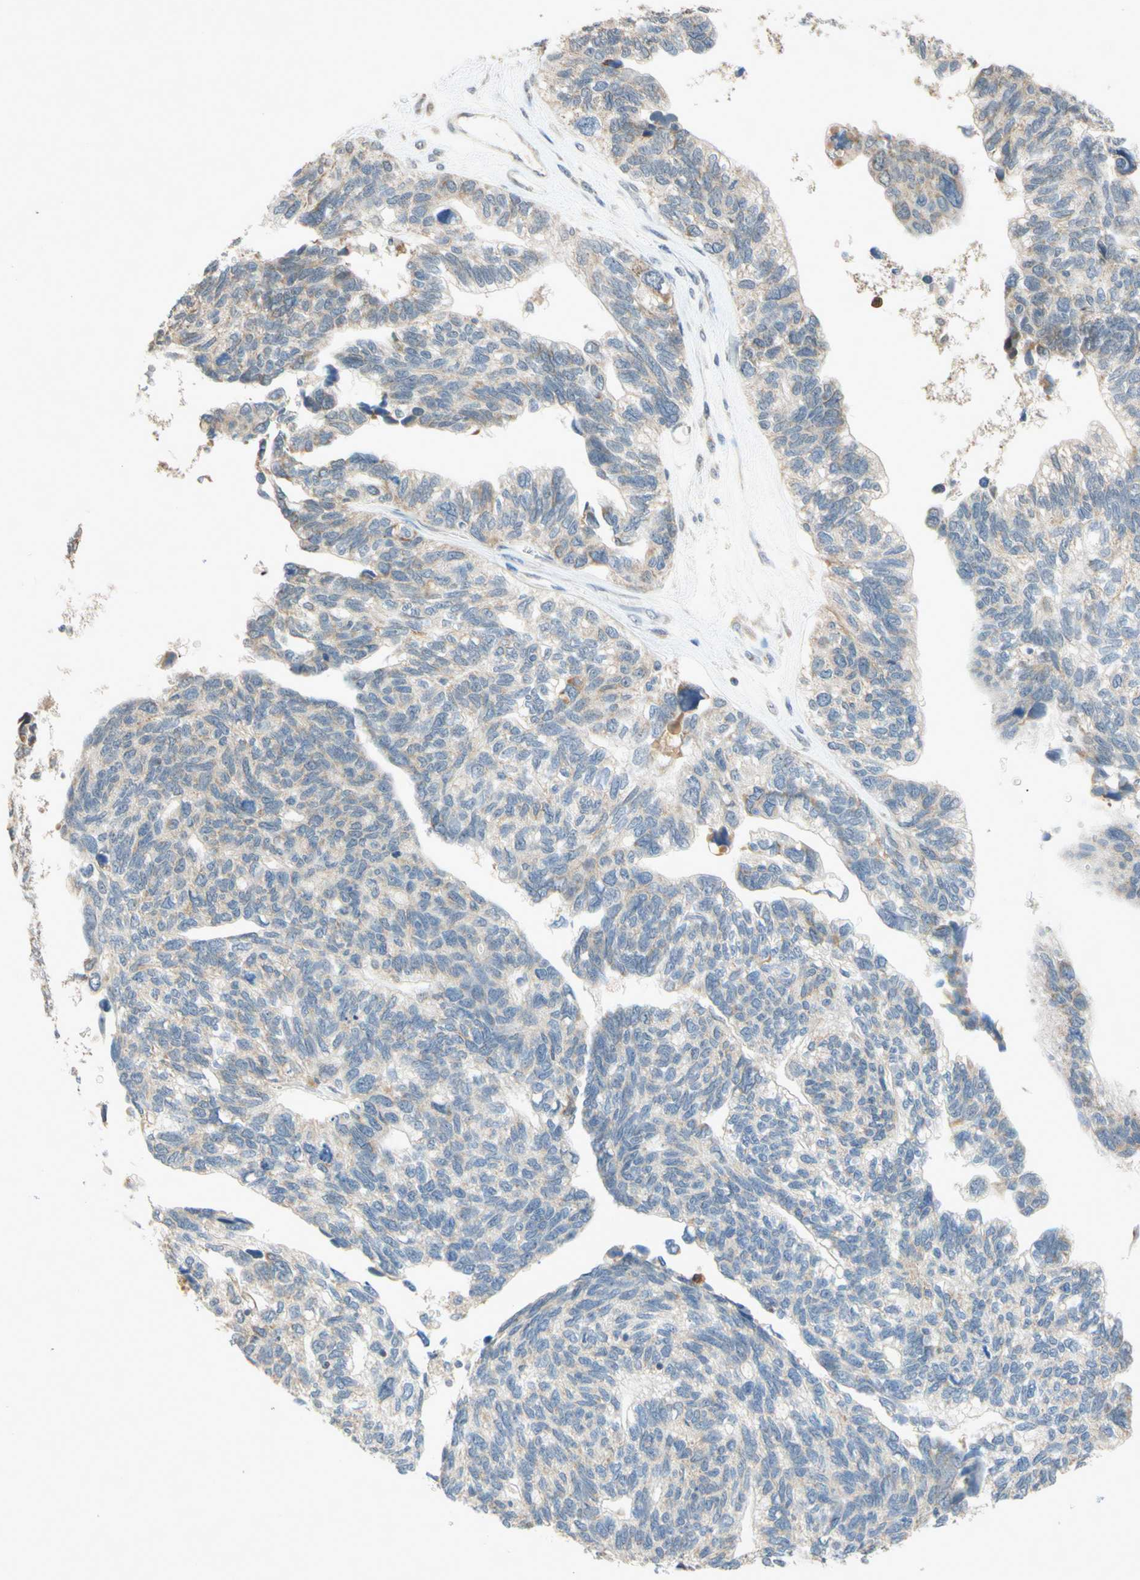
{"staining": {"intensity": "weak", "quantity": "25%-75%", "location": "cytoplasmic/membranous"}, "tissue": "ovarian cancer", "cell_type": "Tumor cells", "image_type": "cancer", "snomed": [{"axis": "morphology", "description": "Cystadenocarcinoma, serous, NOS"}, {"axis": "topography", "description": "Ovary"}], "caption": "A brown stain labels weak cytoplasmic/membranous positivity of a protein in human serous cystadenocarcinoma (ovarian) tumor cells.", "gene": "GATA1", "patient": {"sex": "female", "age": 79}}